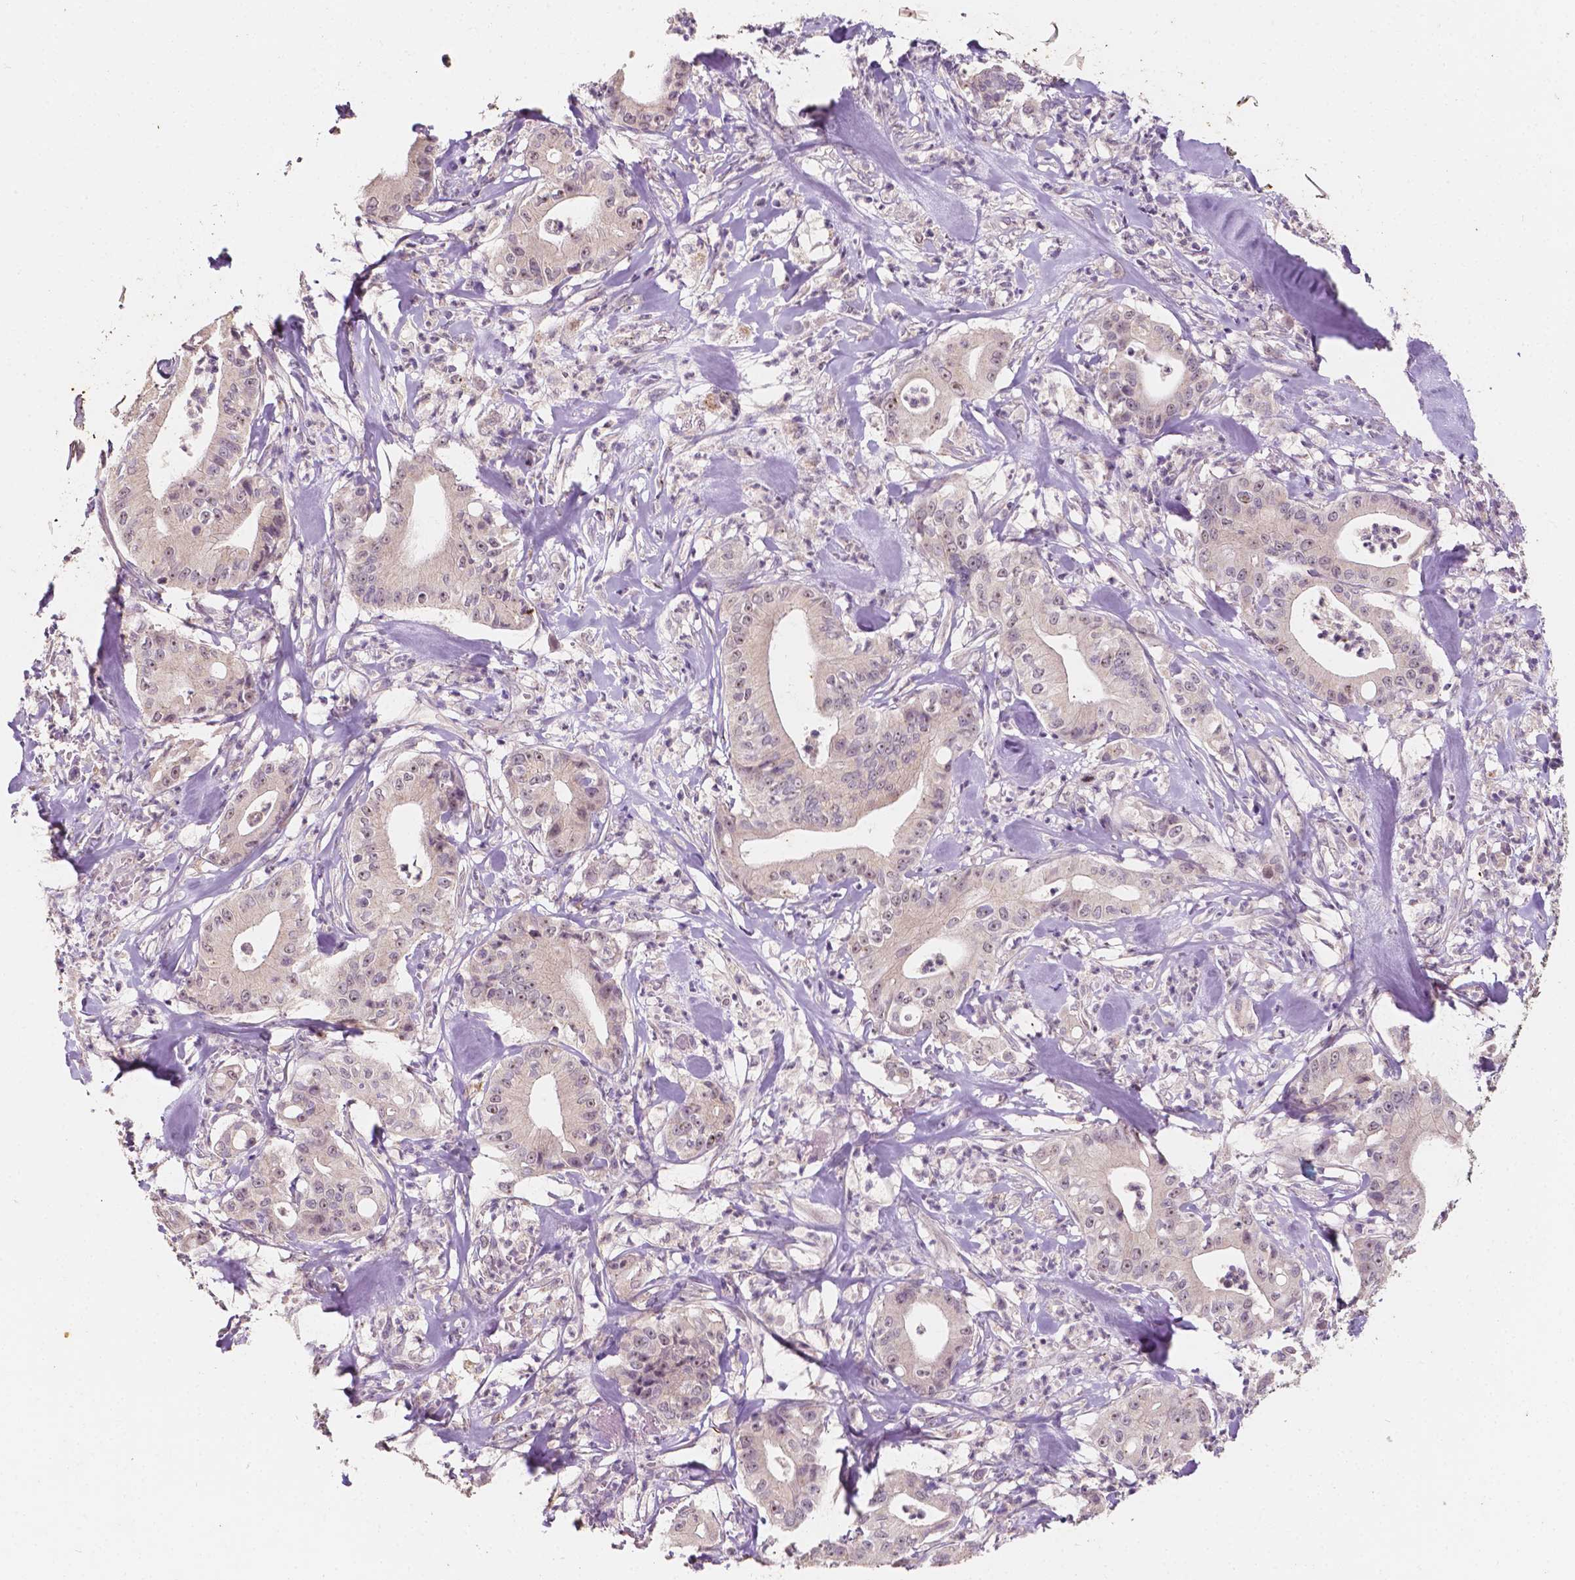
{"staining": {"intensity": "negative", "quantity": "none", "location": "none"}, "tissue": "pancreatic cancer", "cell_type": "Tumor cells", "image_type": "cancer", "snomed": [{"axis": "morphology", "description": "Adenocarcinoma, NOS"}, {"axis": "topography", "description": "Pancreas"}], "caption": "Tumor cells are negative for protein expression in human pancreatic cancer. (Brightfield microscopy of DAB IHC at high magnification).", "gene": "SIRT2", "patient": {"sex": "male", "age": 71}}